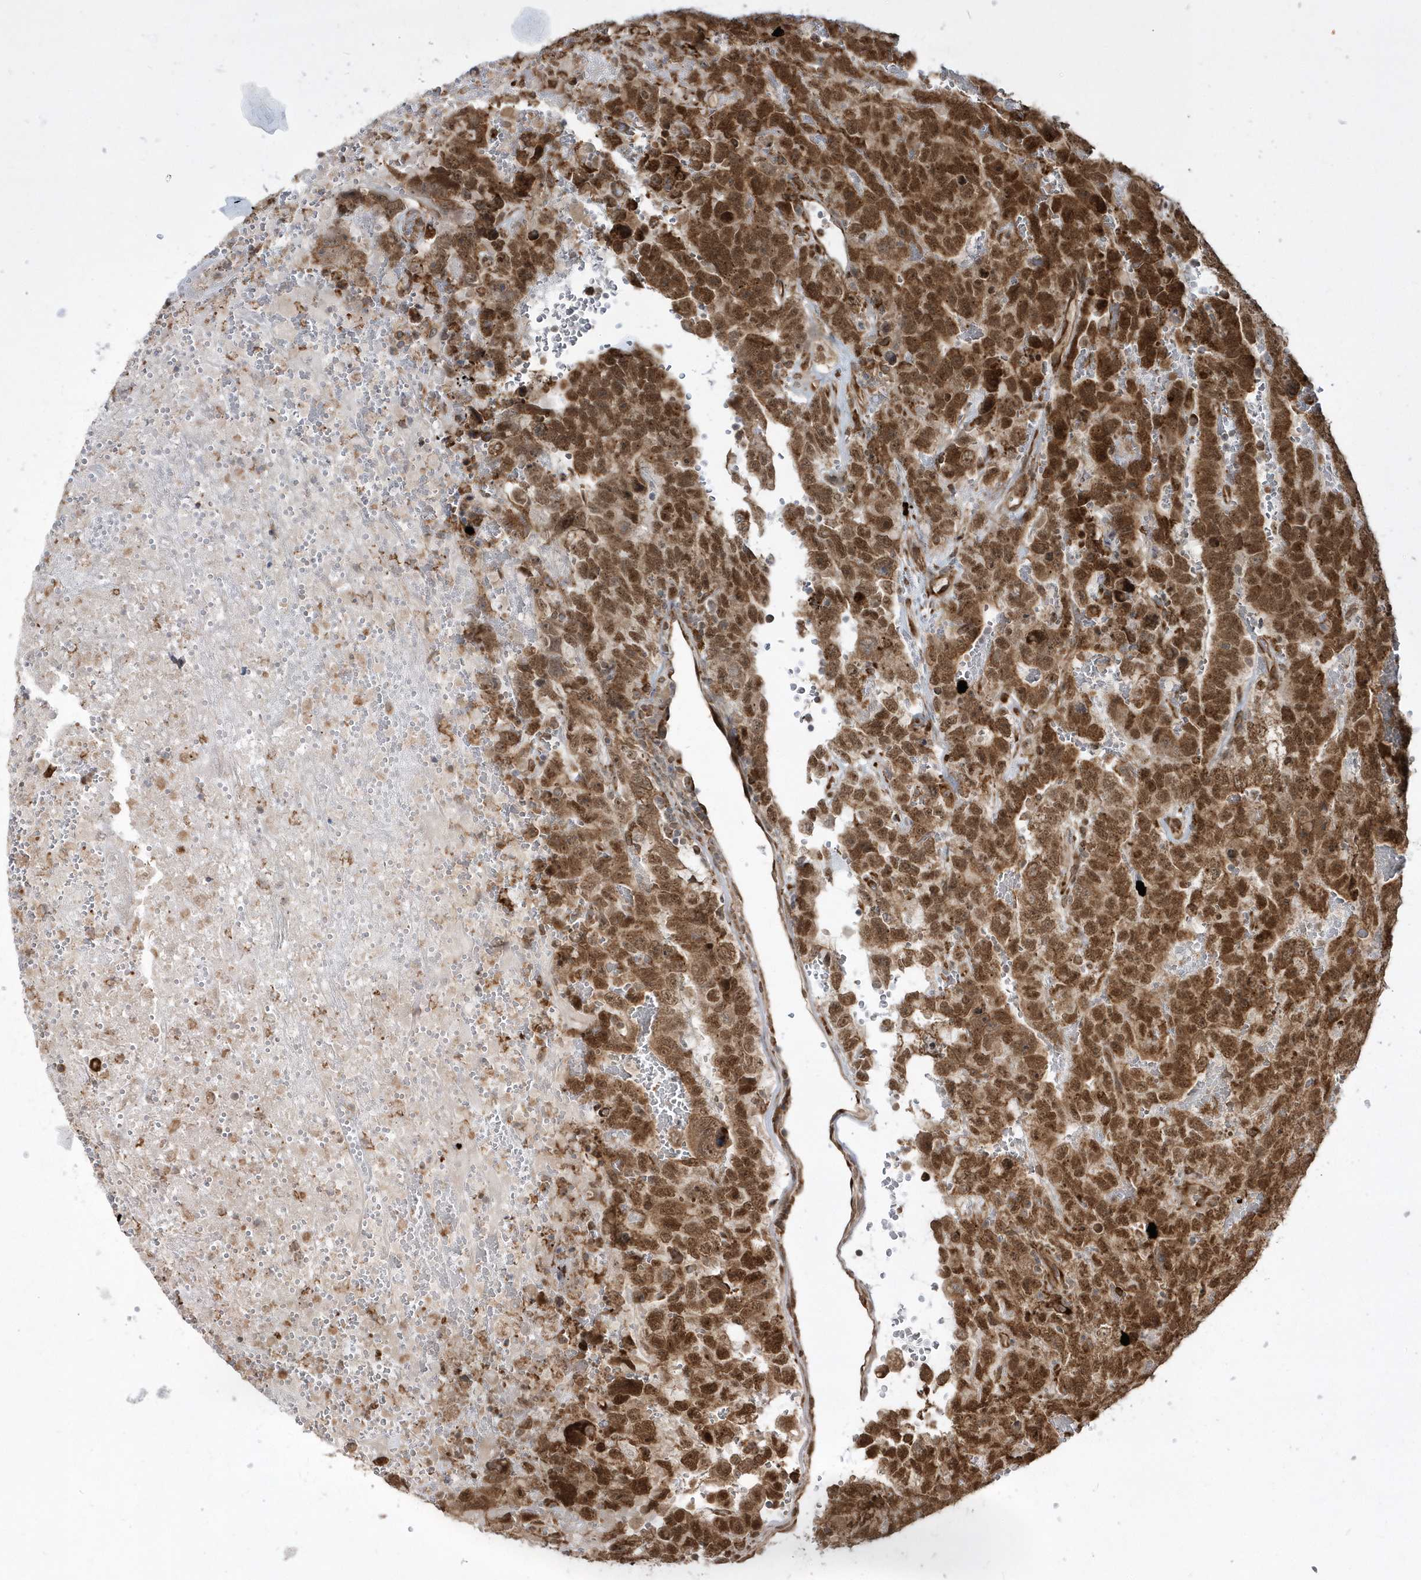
{"staining": {"intensity": "moderate", "quantity": ">75%", "location": "cytoplasmic/membranous,nuclear"}, "tissue": "testis cancer", "cell_type": "Tumor cells", "image_type": "cancer", "snomed": [{"axis": "morphology", "description": "Carcinoma, Embryonal, NOS"}, {"axis": "topography", "description": "Testis"}], "caption": "Immunohistochemistry (DAB (3,3'-diaminobenzidine)) staining of testis embryonal carcinoma exhibits moderate cytoplasmic/membranous and nuclear protein positivity in approximately >75% of tumor cells.", "gene": "EPC2", "patient": {"sex": "male", "age": 45}}